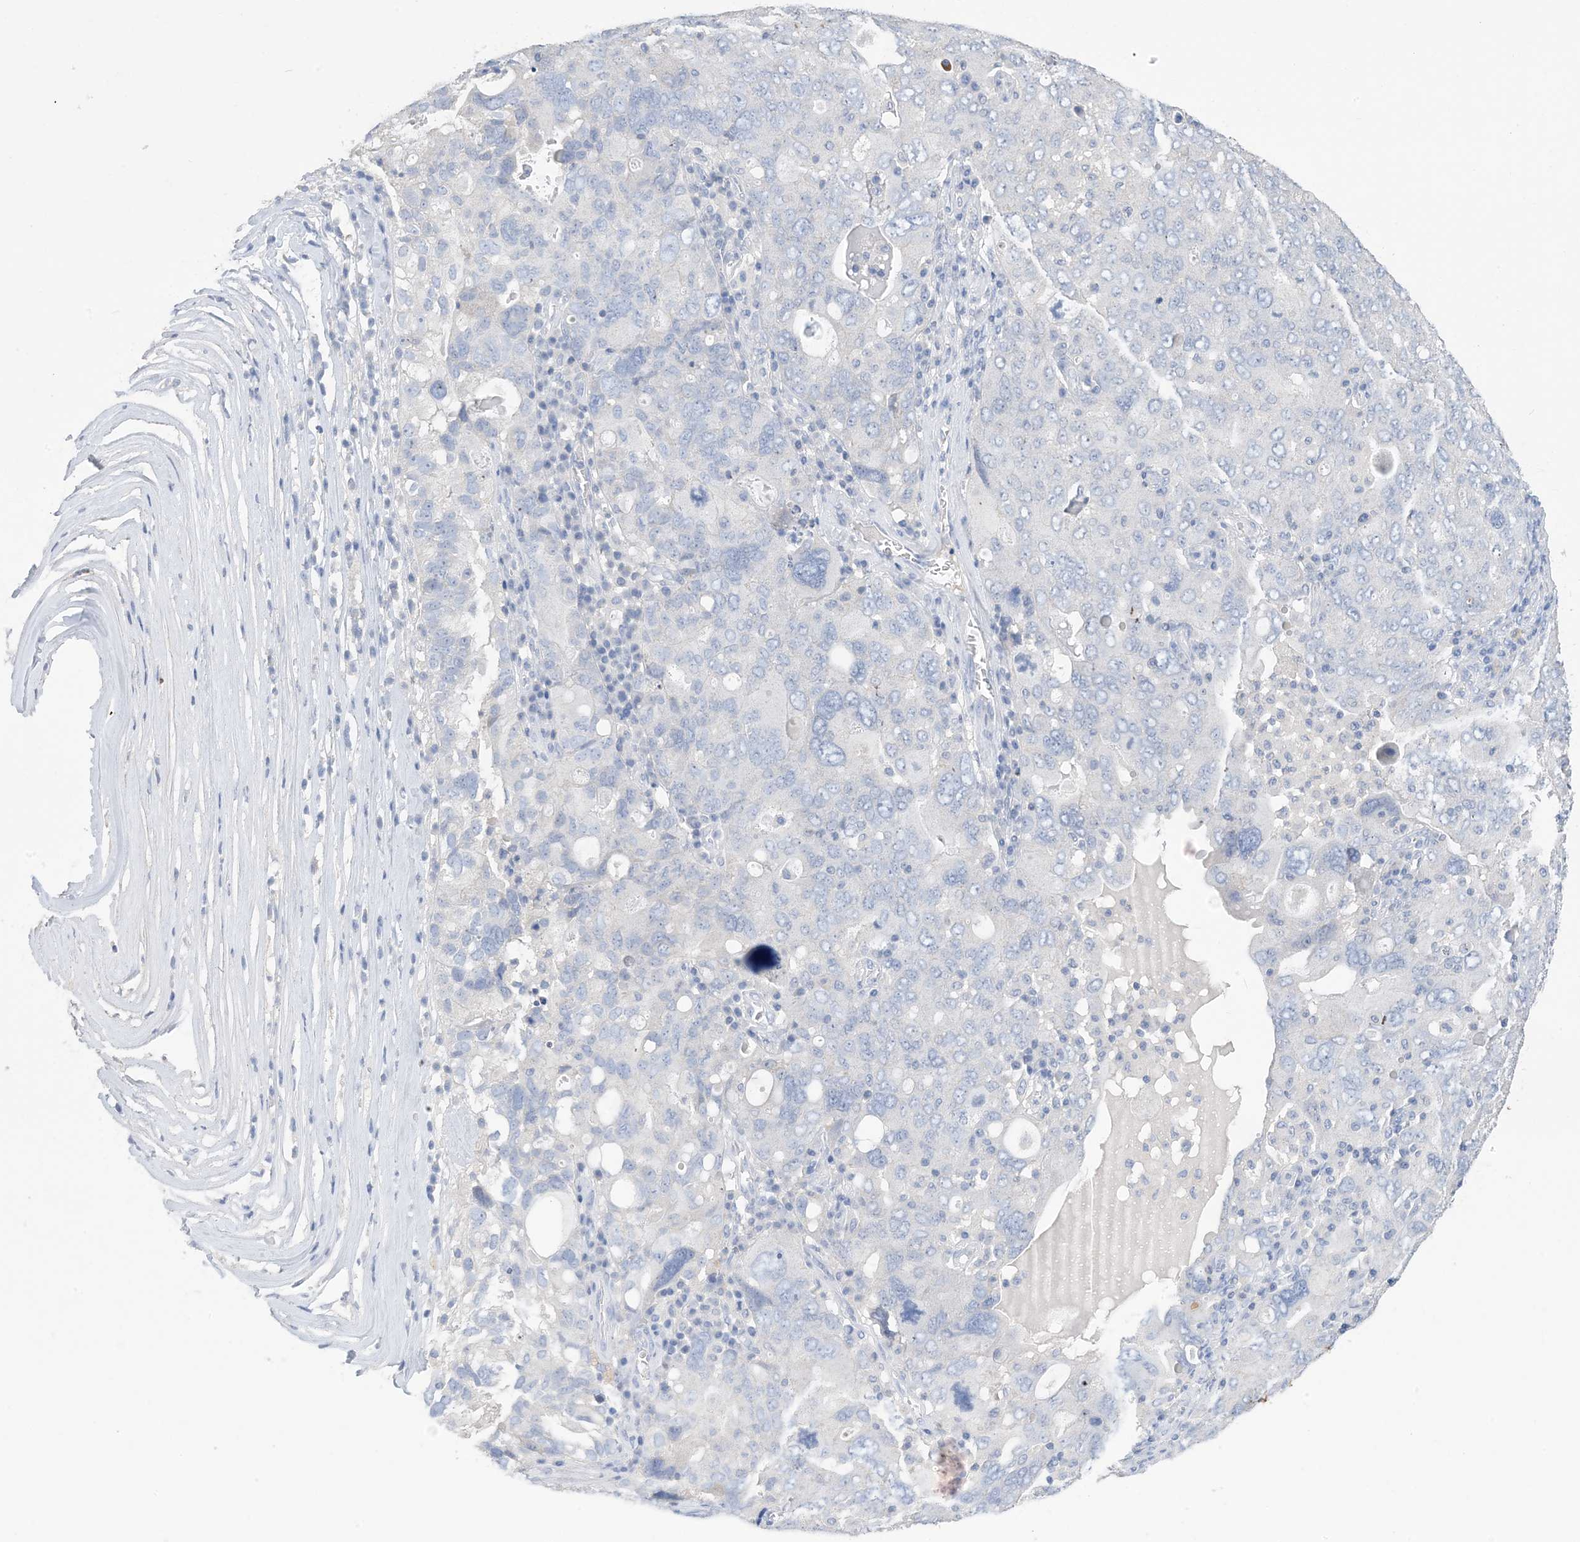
{"staining": {"intensity": "negative", "quantity": "none", "location": "none"}, "tissue": "ovarian cancer", "cell_type": "Tumor cells", "image_type": "cancer", "snomed": [{"axis": "morphology", "description": "Carcinoma, endometroid"}, {"axis": "topography", "description": "Ovary"}], "caption": "A photomicrograph of ovarian endometroid carcinoma stained for a protein shows no brown staining in tumor cells.", "gene": "KPRP", "patient": {"sex": "female", "age": 62}}